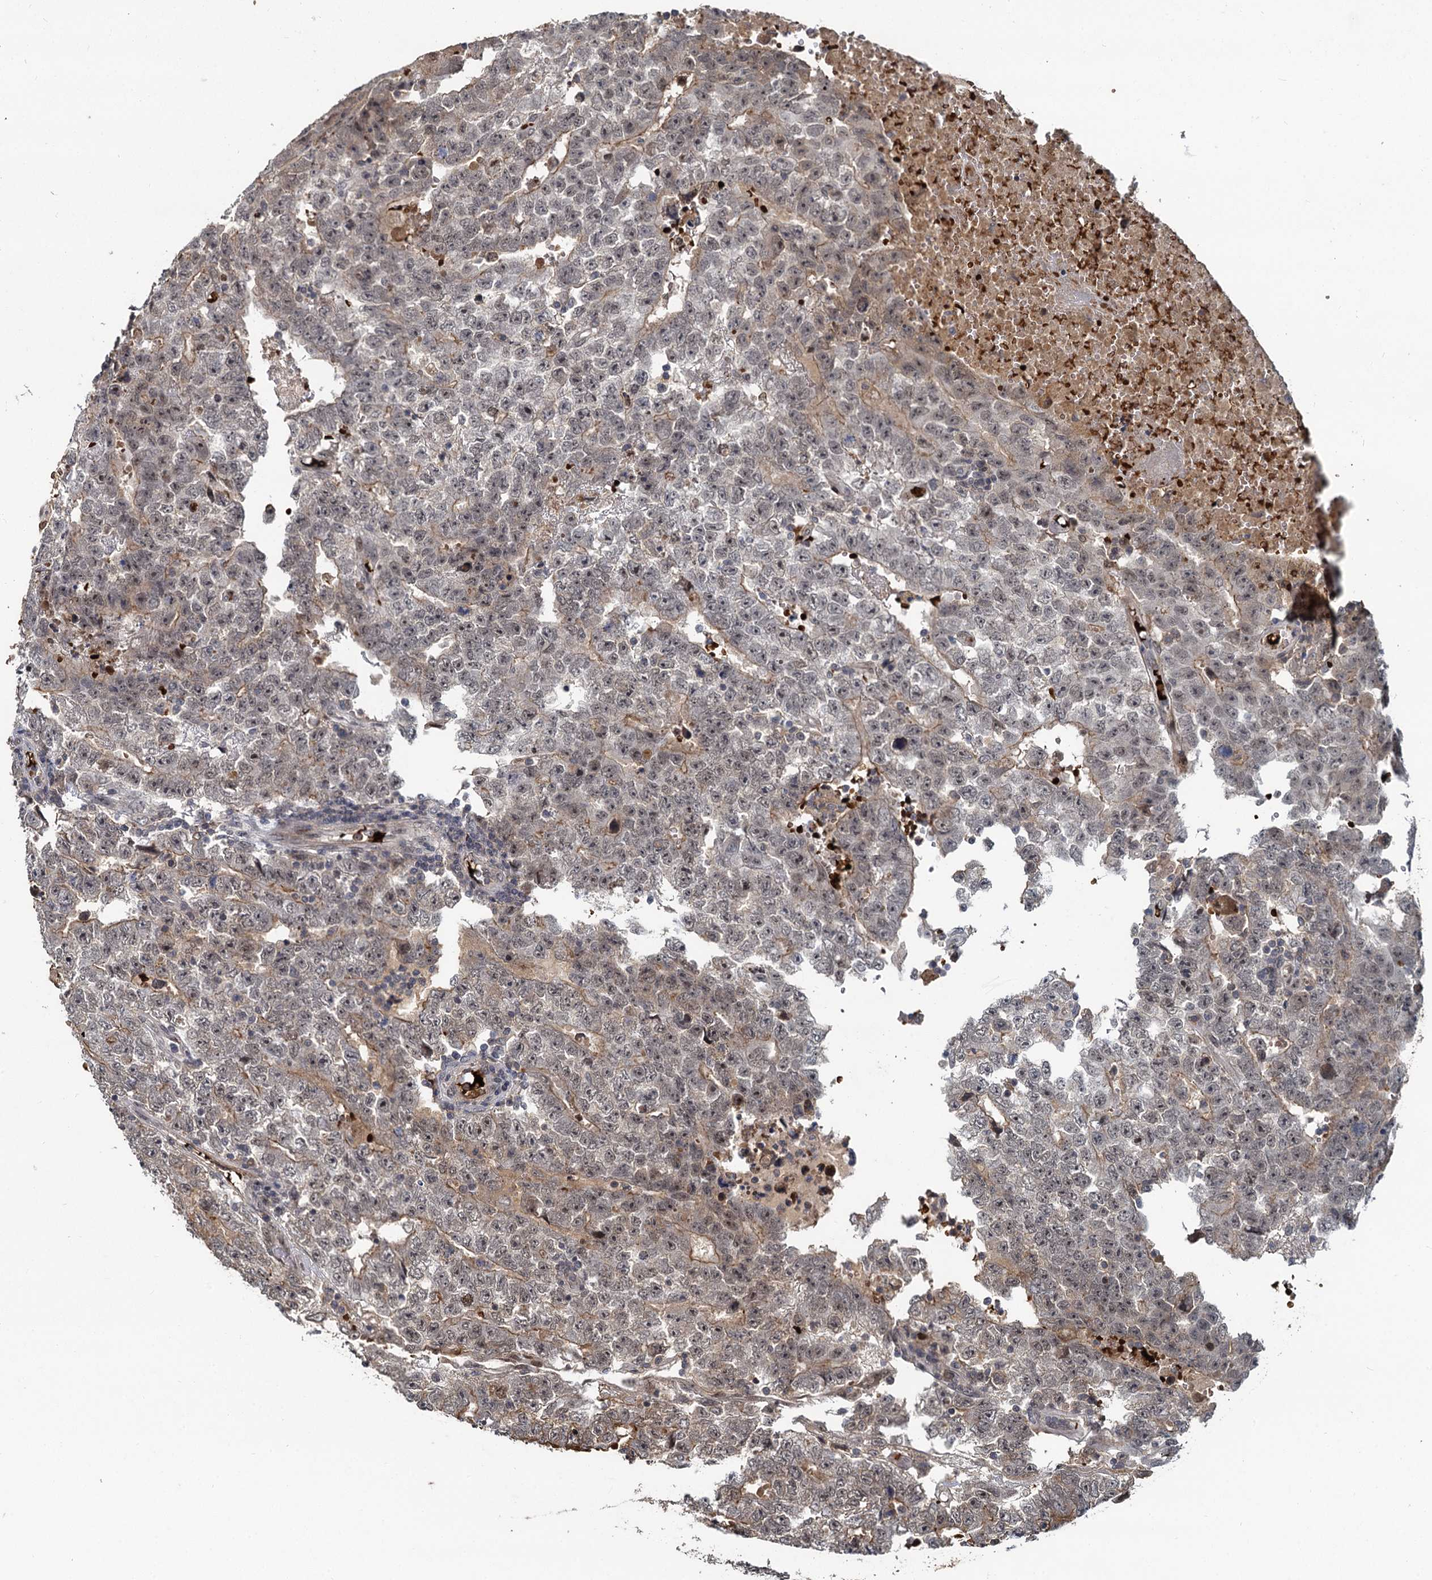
{"staining": {"intensity": "moderate", "quantity": "25%-75%", "location": "cytoplasmic/membranous,nuclear"}, "tissue": "testis cancer", "cell_type": "Tumor cells", "image_type": "cancer", "snomed": [{"axis": "morphology", "description": "Carcinoma, Embryonal, NOS"}, {"axis": "topography", "description": "Testis"}], "caption": "Immunohistochemical staining of human testis embryonal carcinoma reveals moderate cytoplasmic/membranous and nuclear protein expression in about 25%-75% of tumor cells. (DAB (3,3'-diaminobenzidine) = brown stain, brightfield microscopy at high magnification).", "gene": "FANCI", "patient": {"sex": "male", "age": 25}}